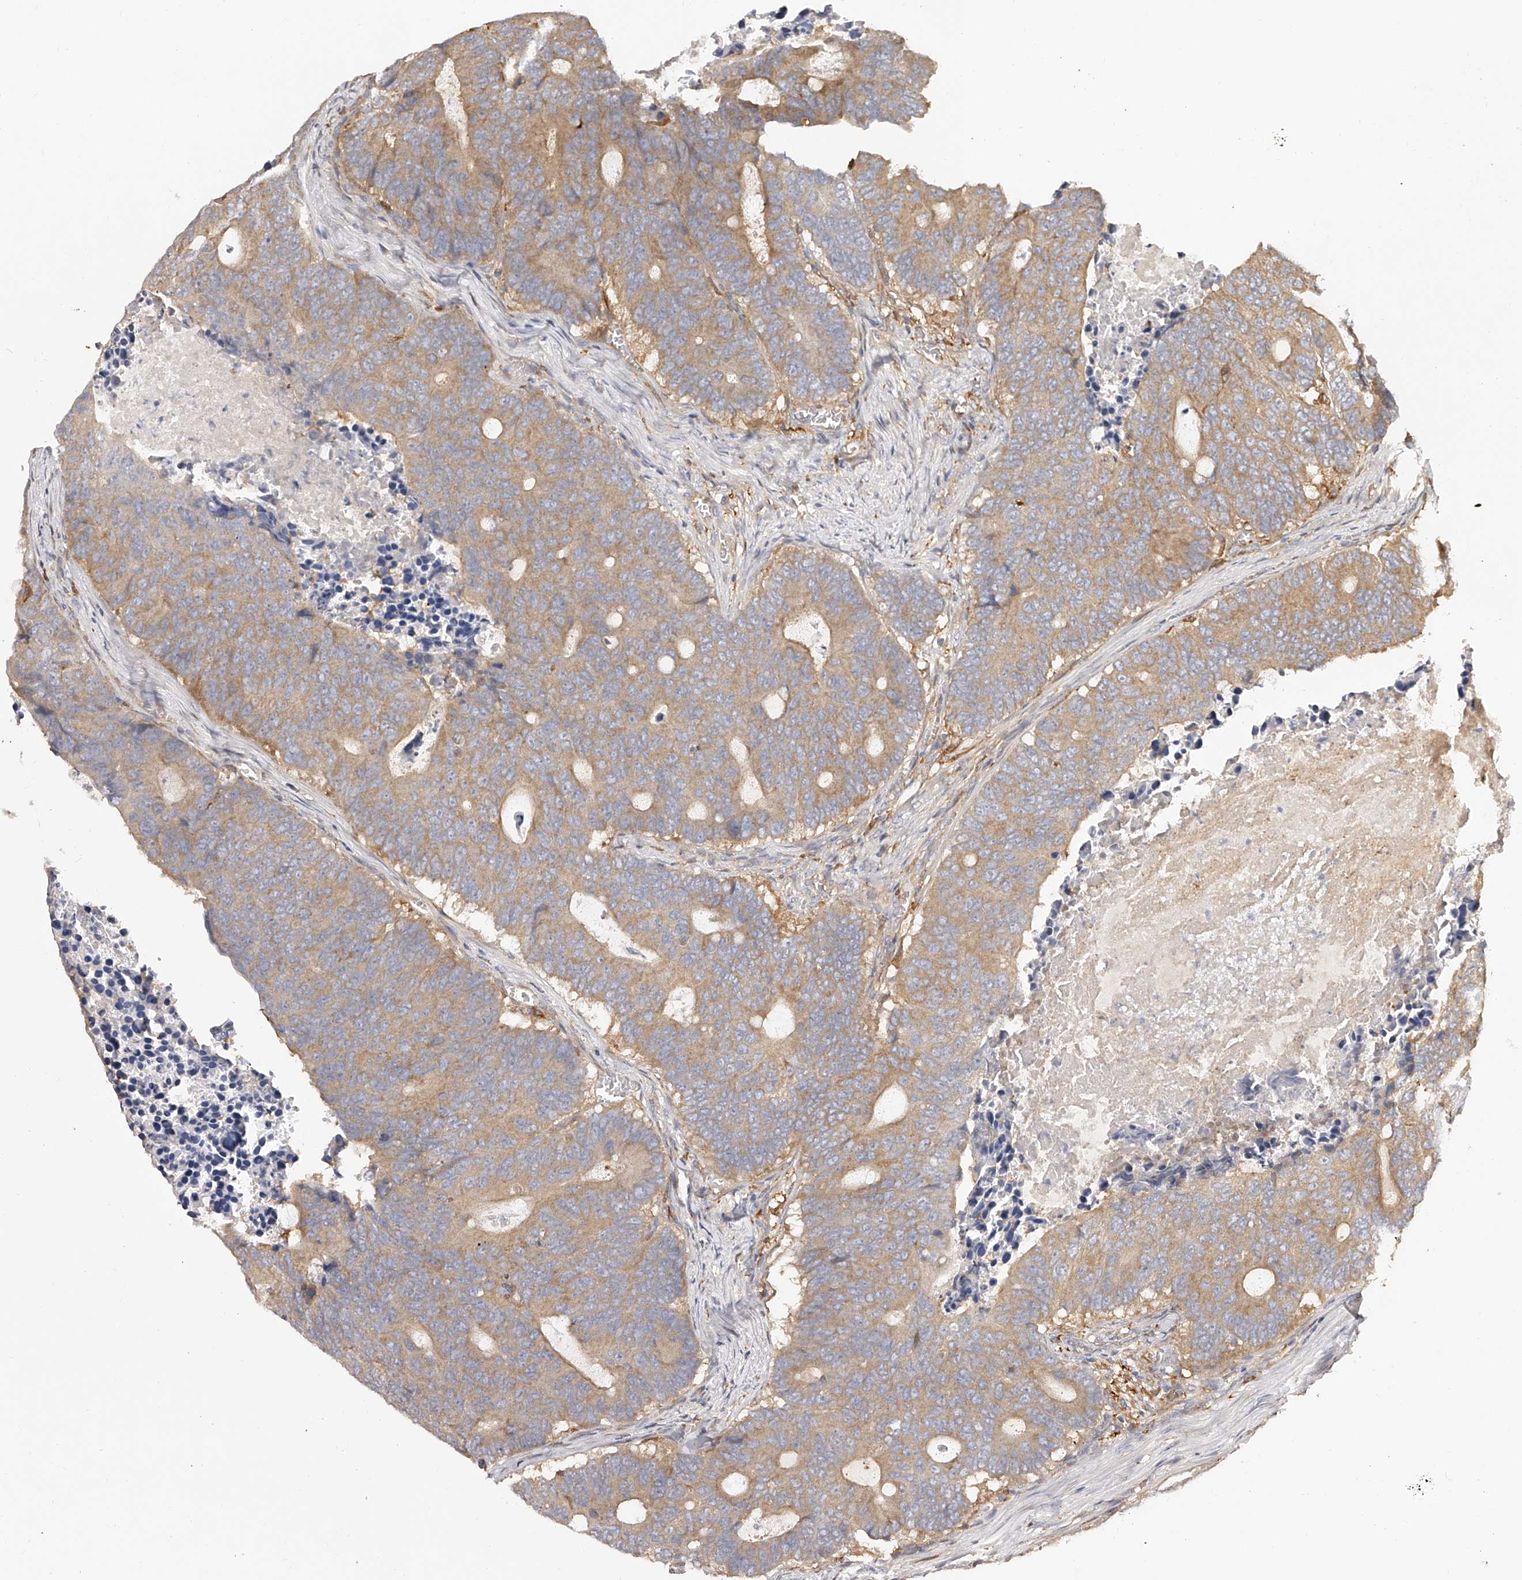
{"staining": {"intensity": "moderate", "quantity": ">75%", "location": "cytoplasmic/membranous"}, "tissue": "colorectal cancer", "cell_type": "Tumor cells", "image_type": "cancer", "snomed": [{"axis": "morphology", "description": "Adenocarcinoma, NOS"}, {"axis": "topography", "description": "Colon"}], "caption": "About >75% of tumor cells in human adenocarcinoma (colorectal) demonstrate moderate cytoplasmic/membranous protein expression as visualized by brown immunohistochemical staining.", "gene": "LAP3", "patient": {"sex": "male", "age": 87}}